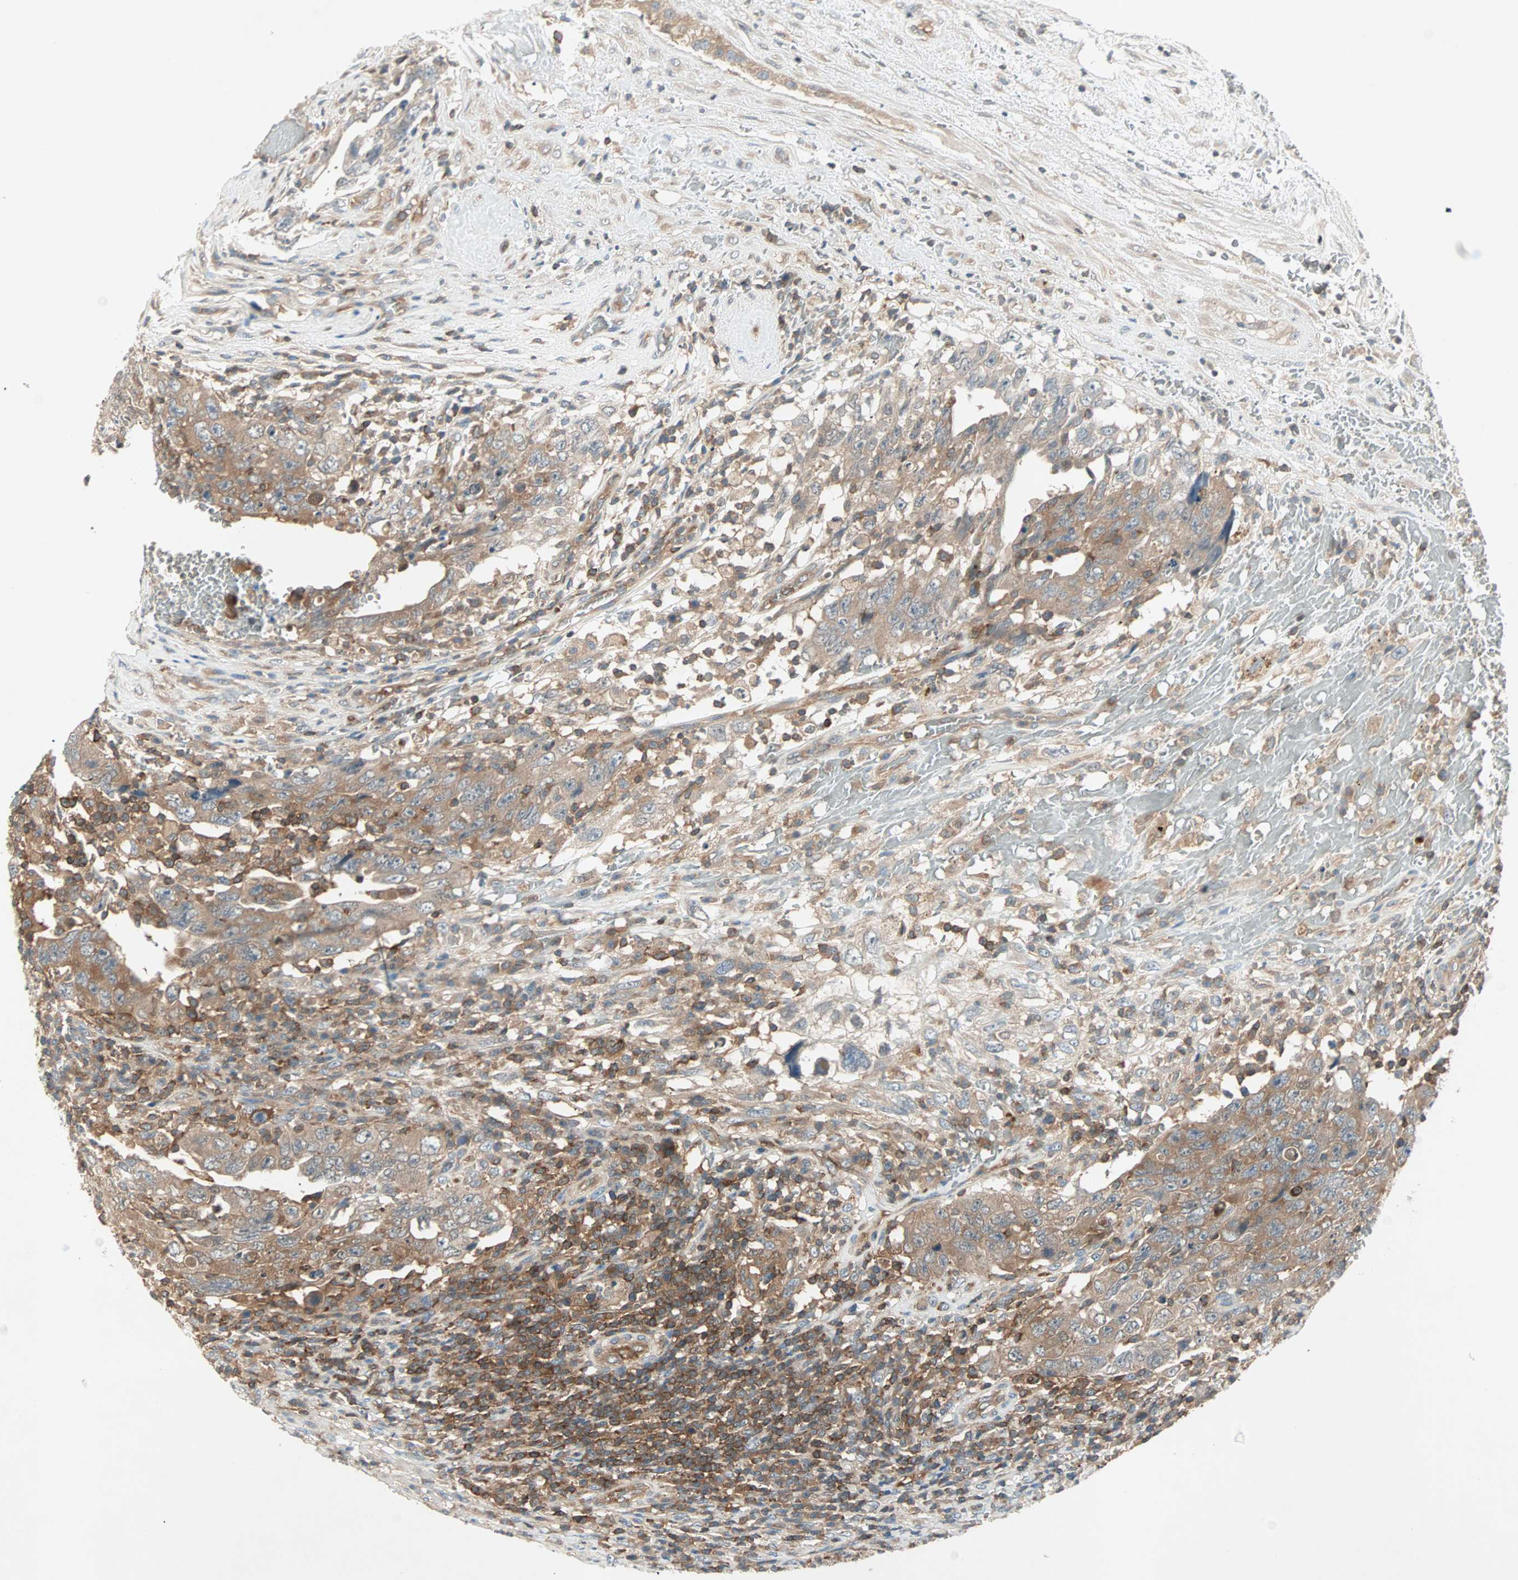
{"staining": {"intensity": "moderate", "quantity": ">75%", "location": "cytoplasmic/membranous"}, "tissue": "testis cancer", "cell_type": "Tumor cells", "image_type": "cancer", "snomed": [{"axis": "morphology", "description": "Carcinoma, Embryonal, NOS"}, {"axis": "topography", "description": "Testis"}], "caption": "Testis embryonal carcinoma tissue displays moderate cytoplasmic/membranous expression in approximately >75% of tumor cells, visualized by immunohistochemistry.", "gene": "TEC", "patient": {"sex": "male", "age": 26}}